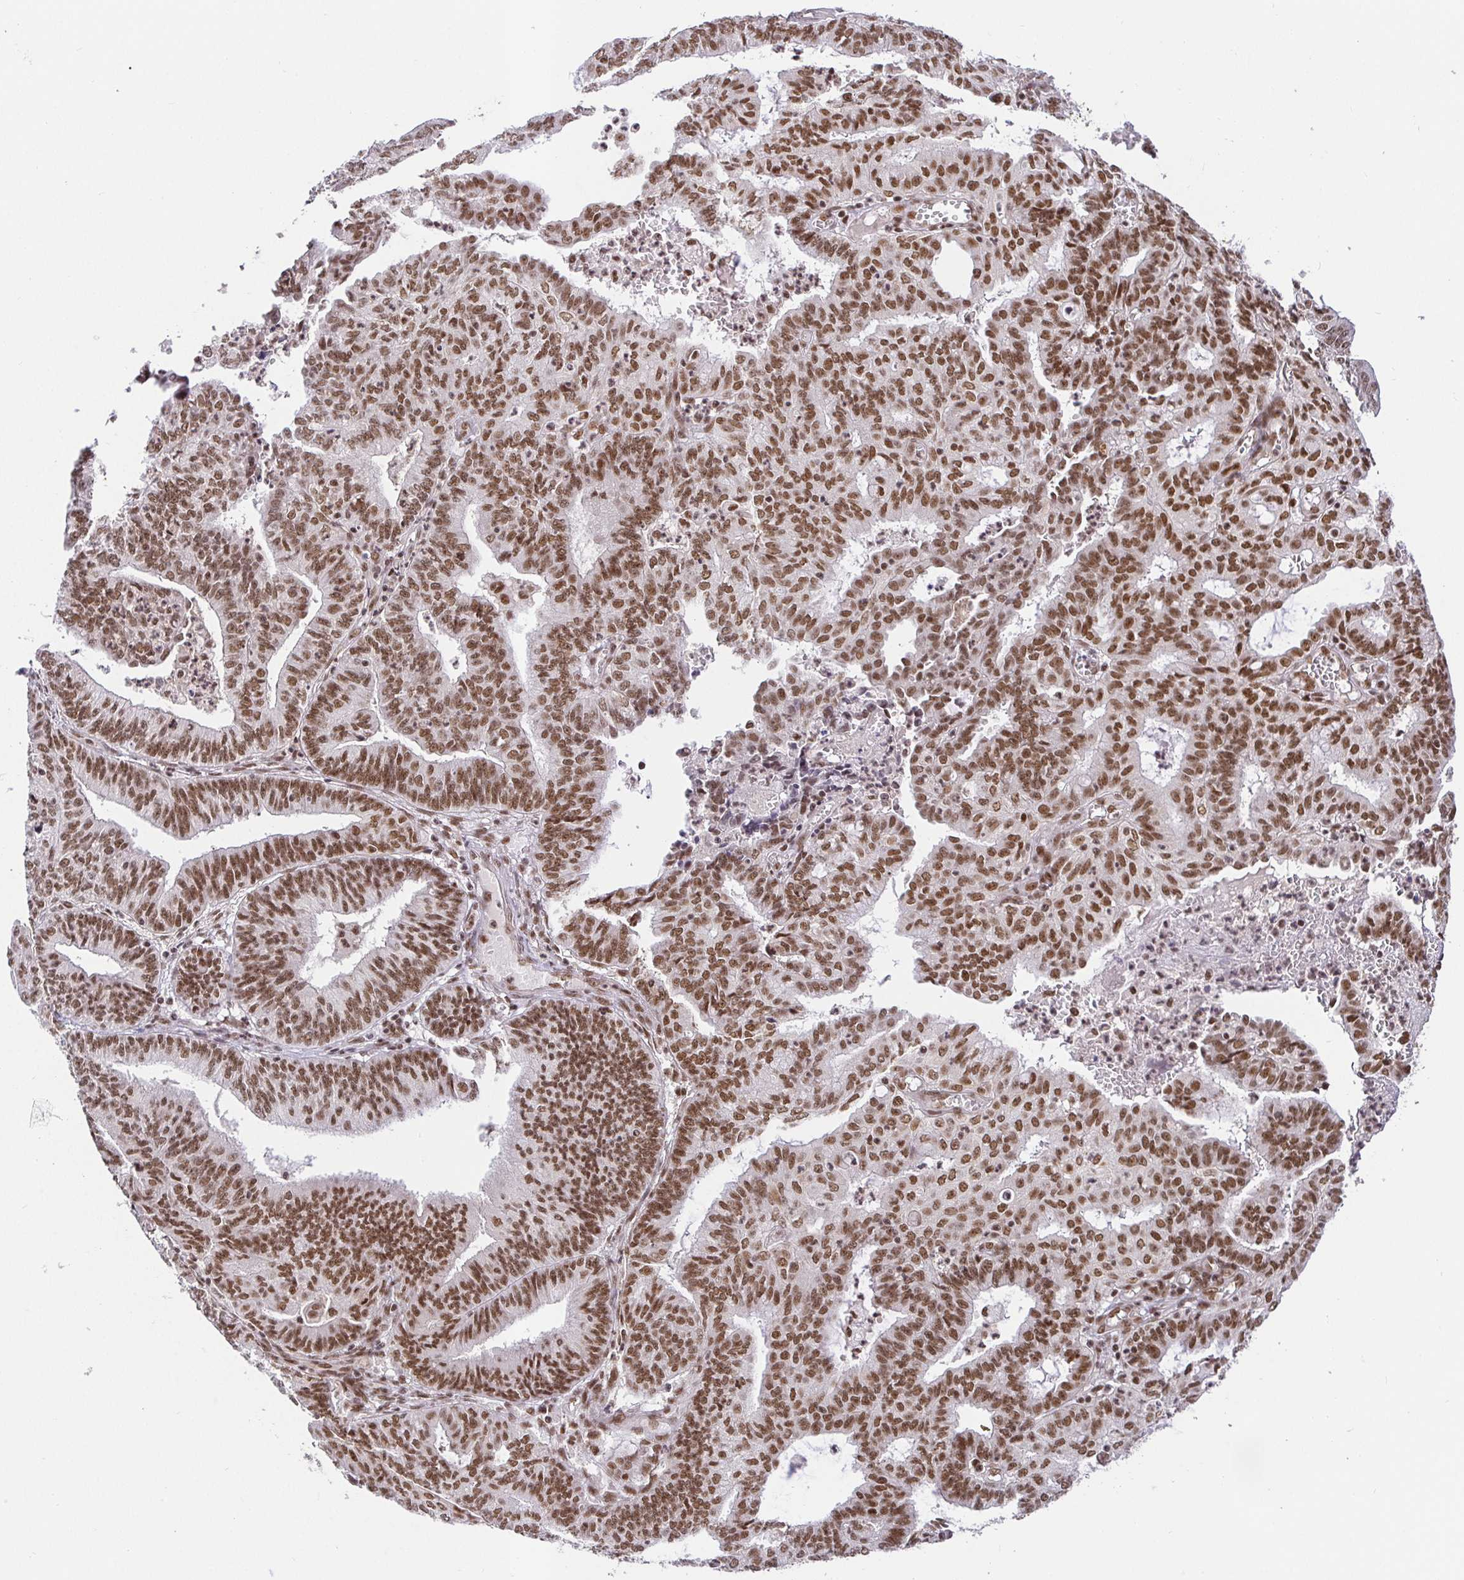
{"staining": {"intensity": "moderate", "quantity": ">75%", "location": "nuclear"}, "tissue": "endometrial cancer", "cell_type": "Tumor cells", "image_type": "cancer", "snomed": [{"axis": "morphology", "description": "Adenocarcinoma, NOS"}, {"axis": "topography", "description": "Endometrium"}], "caption": "A brown stain highlights moderate nuclear expression of a protein in endometrial cancer tumor cells.", "gene": "USF1", "patient": {"sex": "female", "age": 61}}